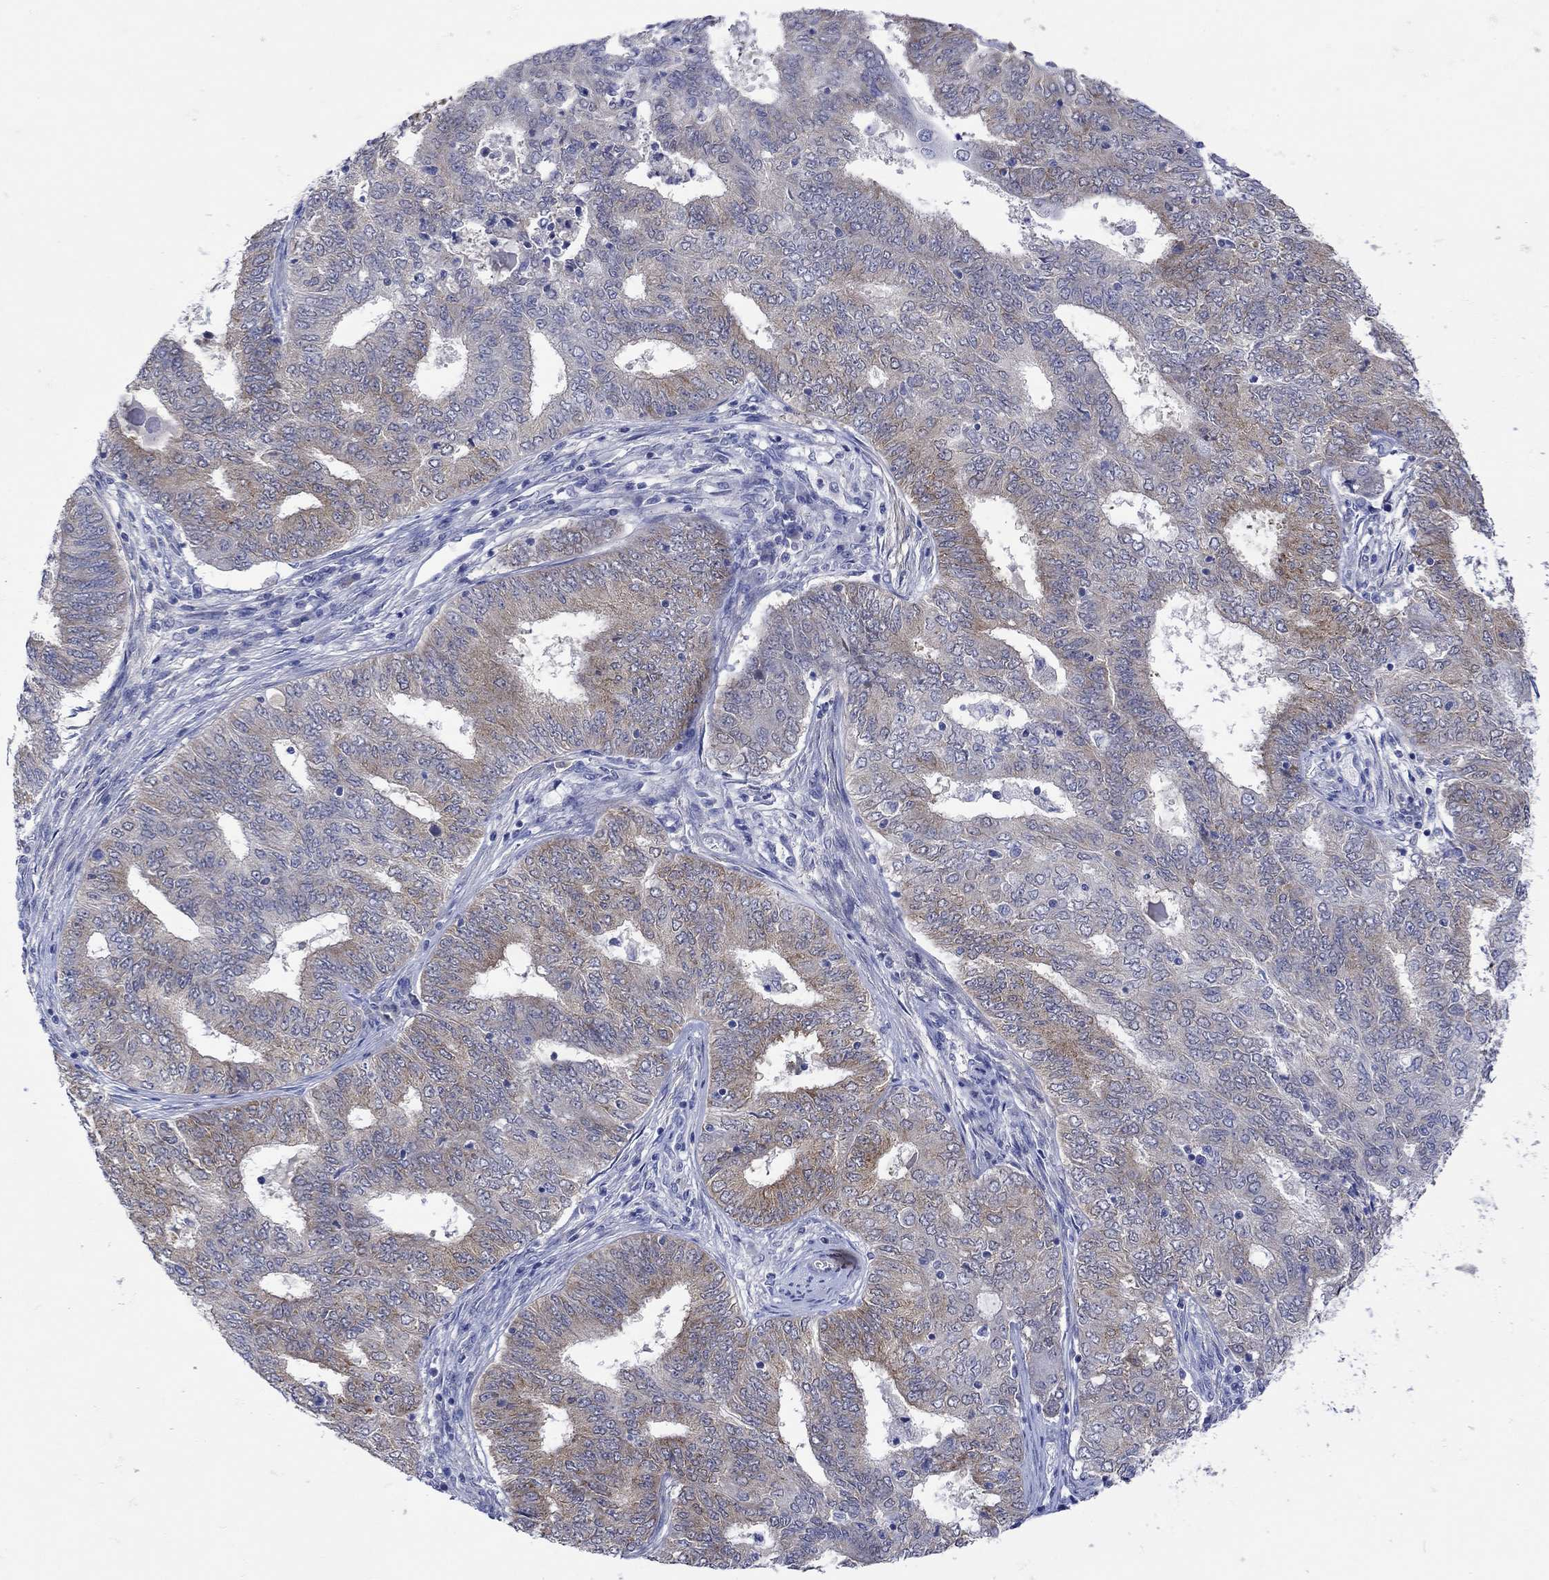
{"staining": {"intensity": "moderate", "quantity": "<25%", "location": "cytoplasmic/membranous"}, "tissue": "endometrial cancer", "cell_type": "Tumor cells", "image_type": "cancer", "snomed": [{"axis": "morphology", "description": "Adenocarcinoma, NOS"}, {"axis": "topography", "description": "Endometrium"}], "caption": "A histopathology image of adenocarcinoma (endometrial) stained for a protein shows moderate cytoplasmic/membranous brown staining in tumor cells. The staining was performed using DAB (3,3'-diaminobenzidine), with brown indicating positive protein expression. Nuclei are stained blue with hematoxylin.", "gene": "MSI1", "patient": {"sex": "female", "age": 62}}